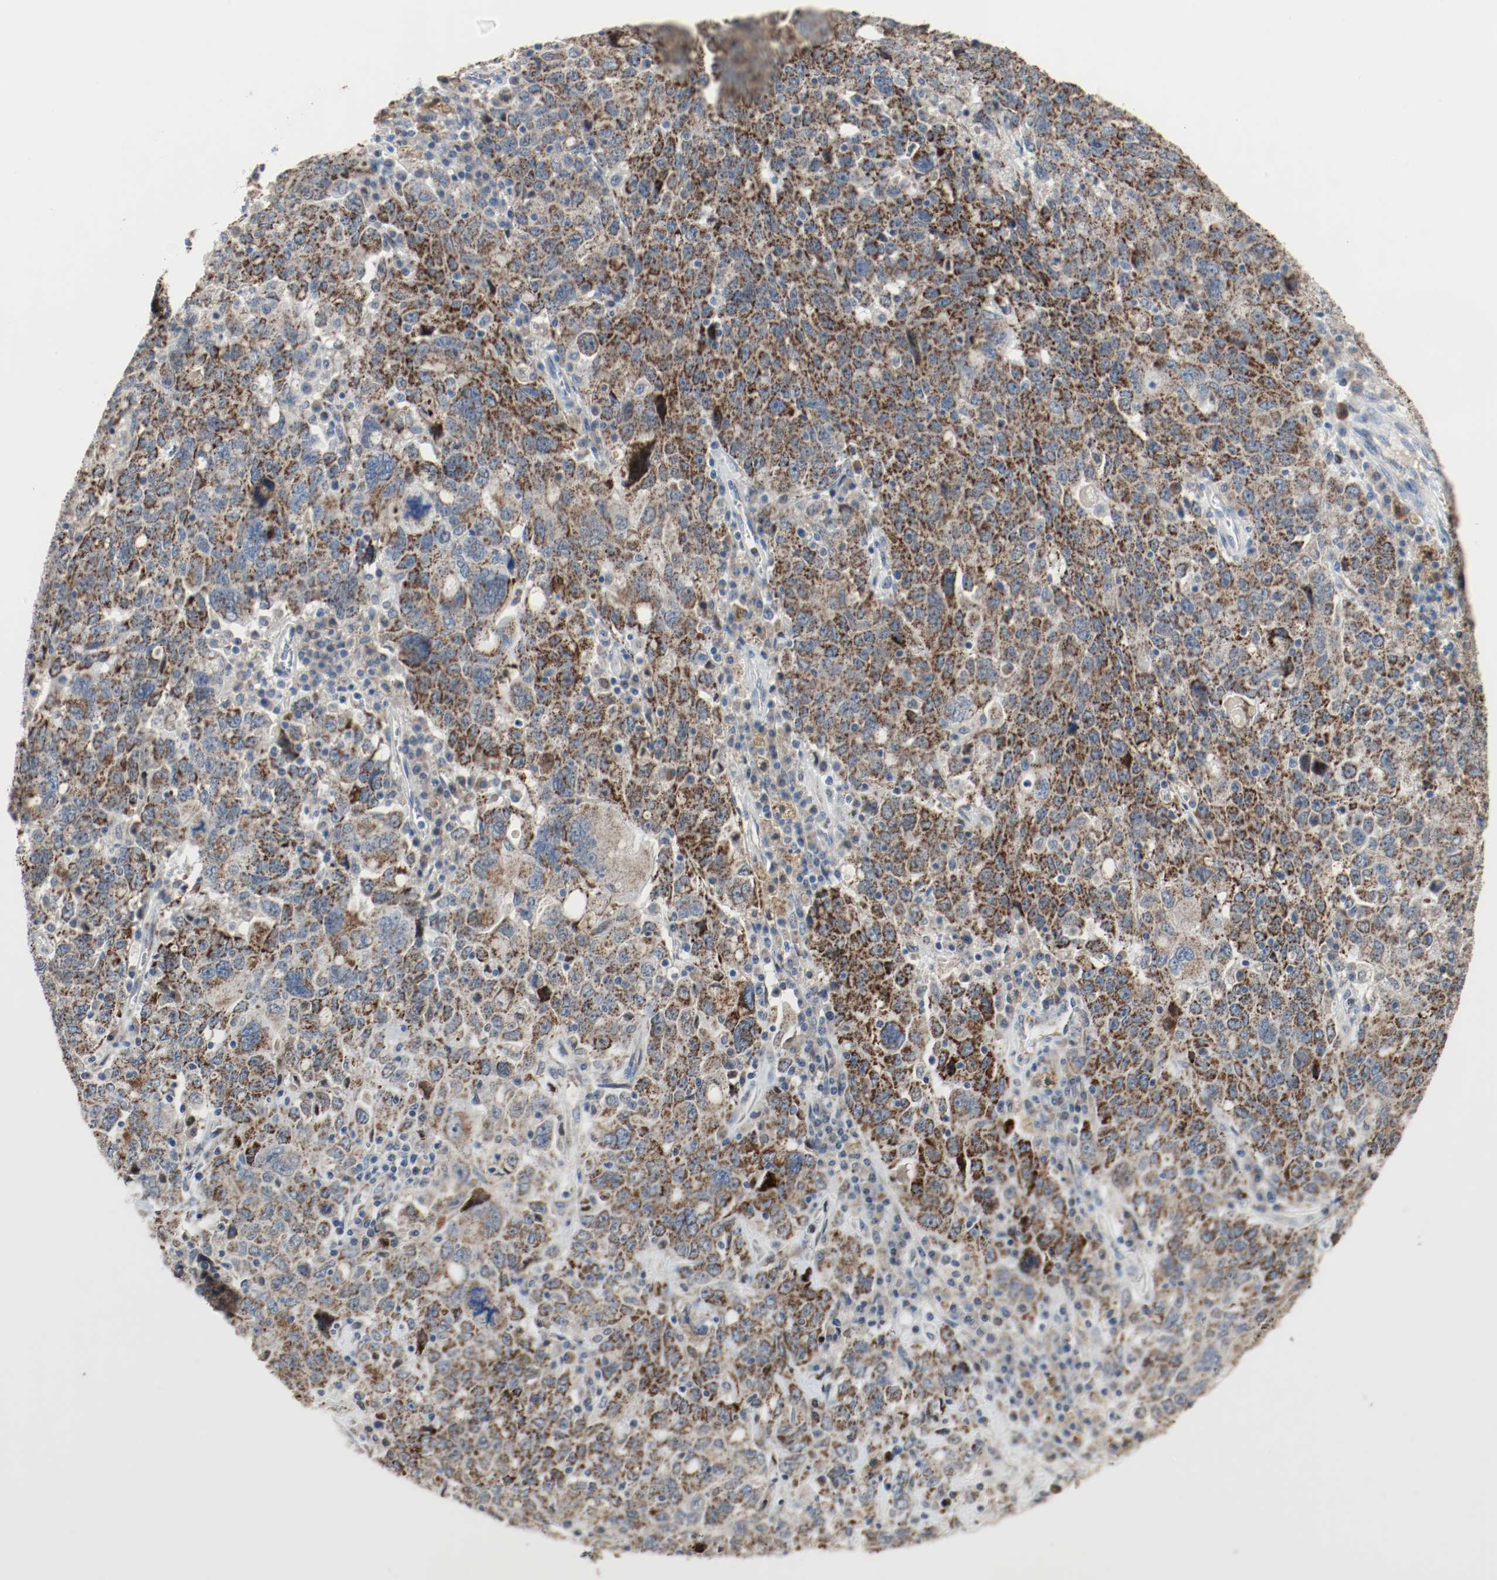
{"staining": {"intensity": "strong", "quantity": ">75%", "location": "cytoplasmic/membranous"}, "tissue": "ovarian cancer", "cell_type": "Tumor cells", "image_type": "cancer", "snomed": [{"axis": "morphology", "description": "Carcinoma, endometroid"}, {"axis": "topography", "description": "Ovary"}], "caption": "Protein expression by immunohistochemistry (IHC) reveals strong cytoplasmic/membranous positivity in approximately >75% of tumor cells in ovarian cancer (endometroid carcinoma).", "gene": "ALDH4A1", "patient": {"sex": "female", "age": 62}}